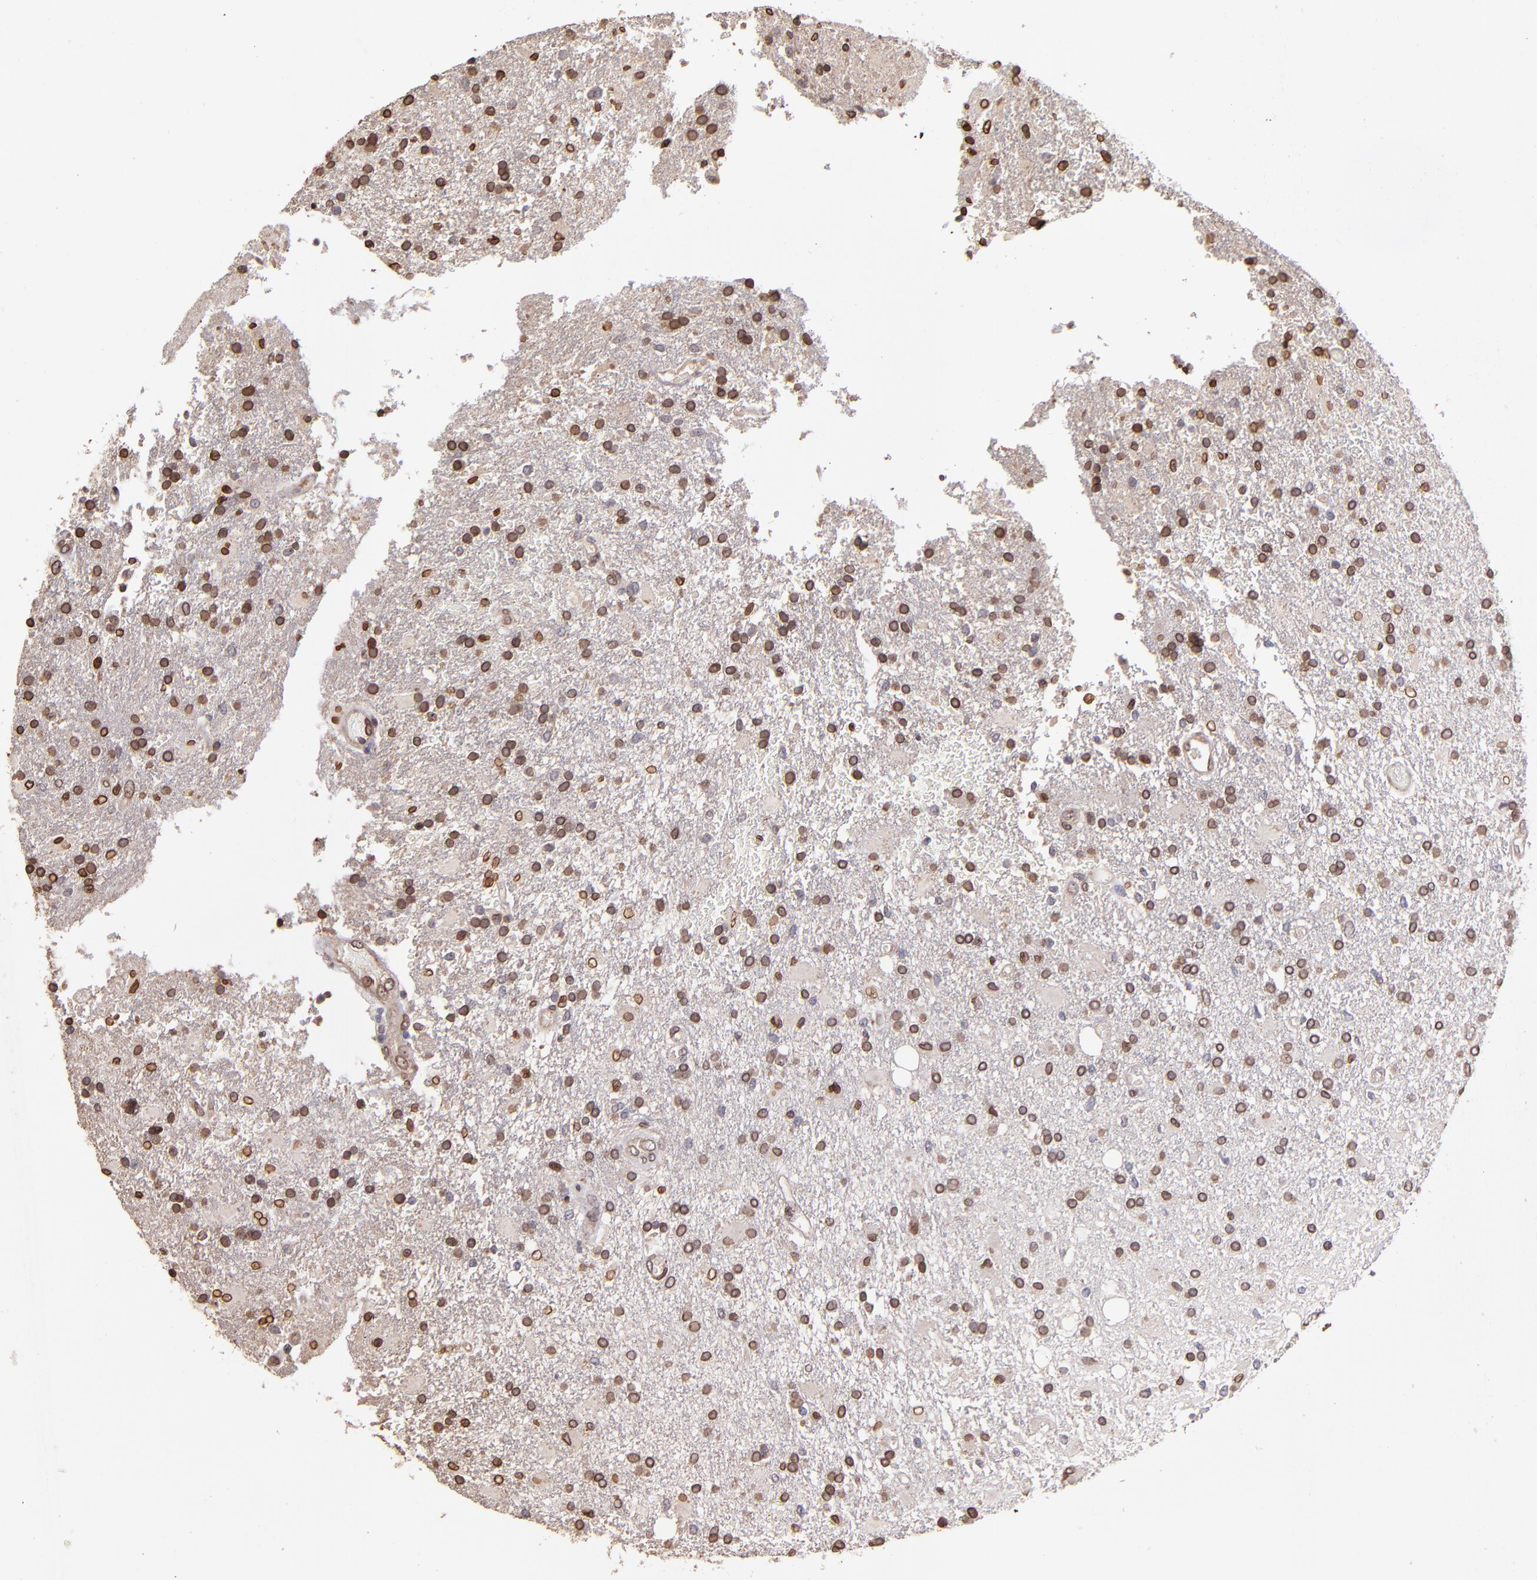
{"staining": {"intensity": "moderate", "quantity": ">75%", "location": "cytoplasmic/membranous,nuclear"}, "tissue": "glioma", "cell_type": "Tumor cells", "image_type": "cancer", "snomed": [{"axis": "morphology", "description": "Glioma, malignant, High grade"}, {"axis": "topography", "description": "Cerebral cortex"}], "caption": "A photomicrograph showing moderate cytoplasmic/membranous and nuclear positivity in approximately >75% of tumor cells in malignant glioma (high-grade), as visualized by brown immunohistochemical staining.", "gene": "PUM3", "patient": {"sex": "male", "age": 79}}